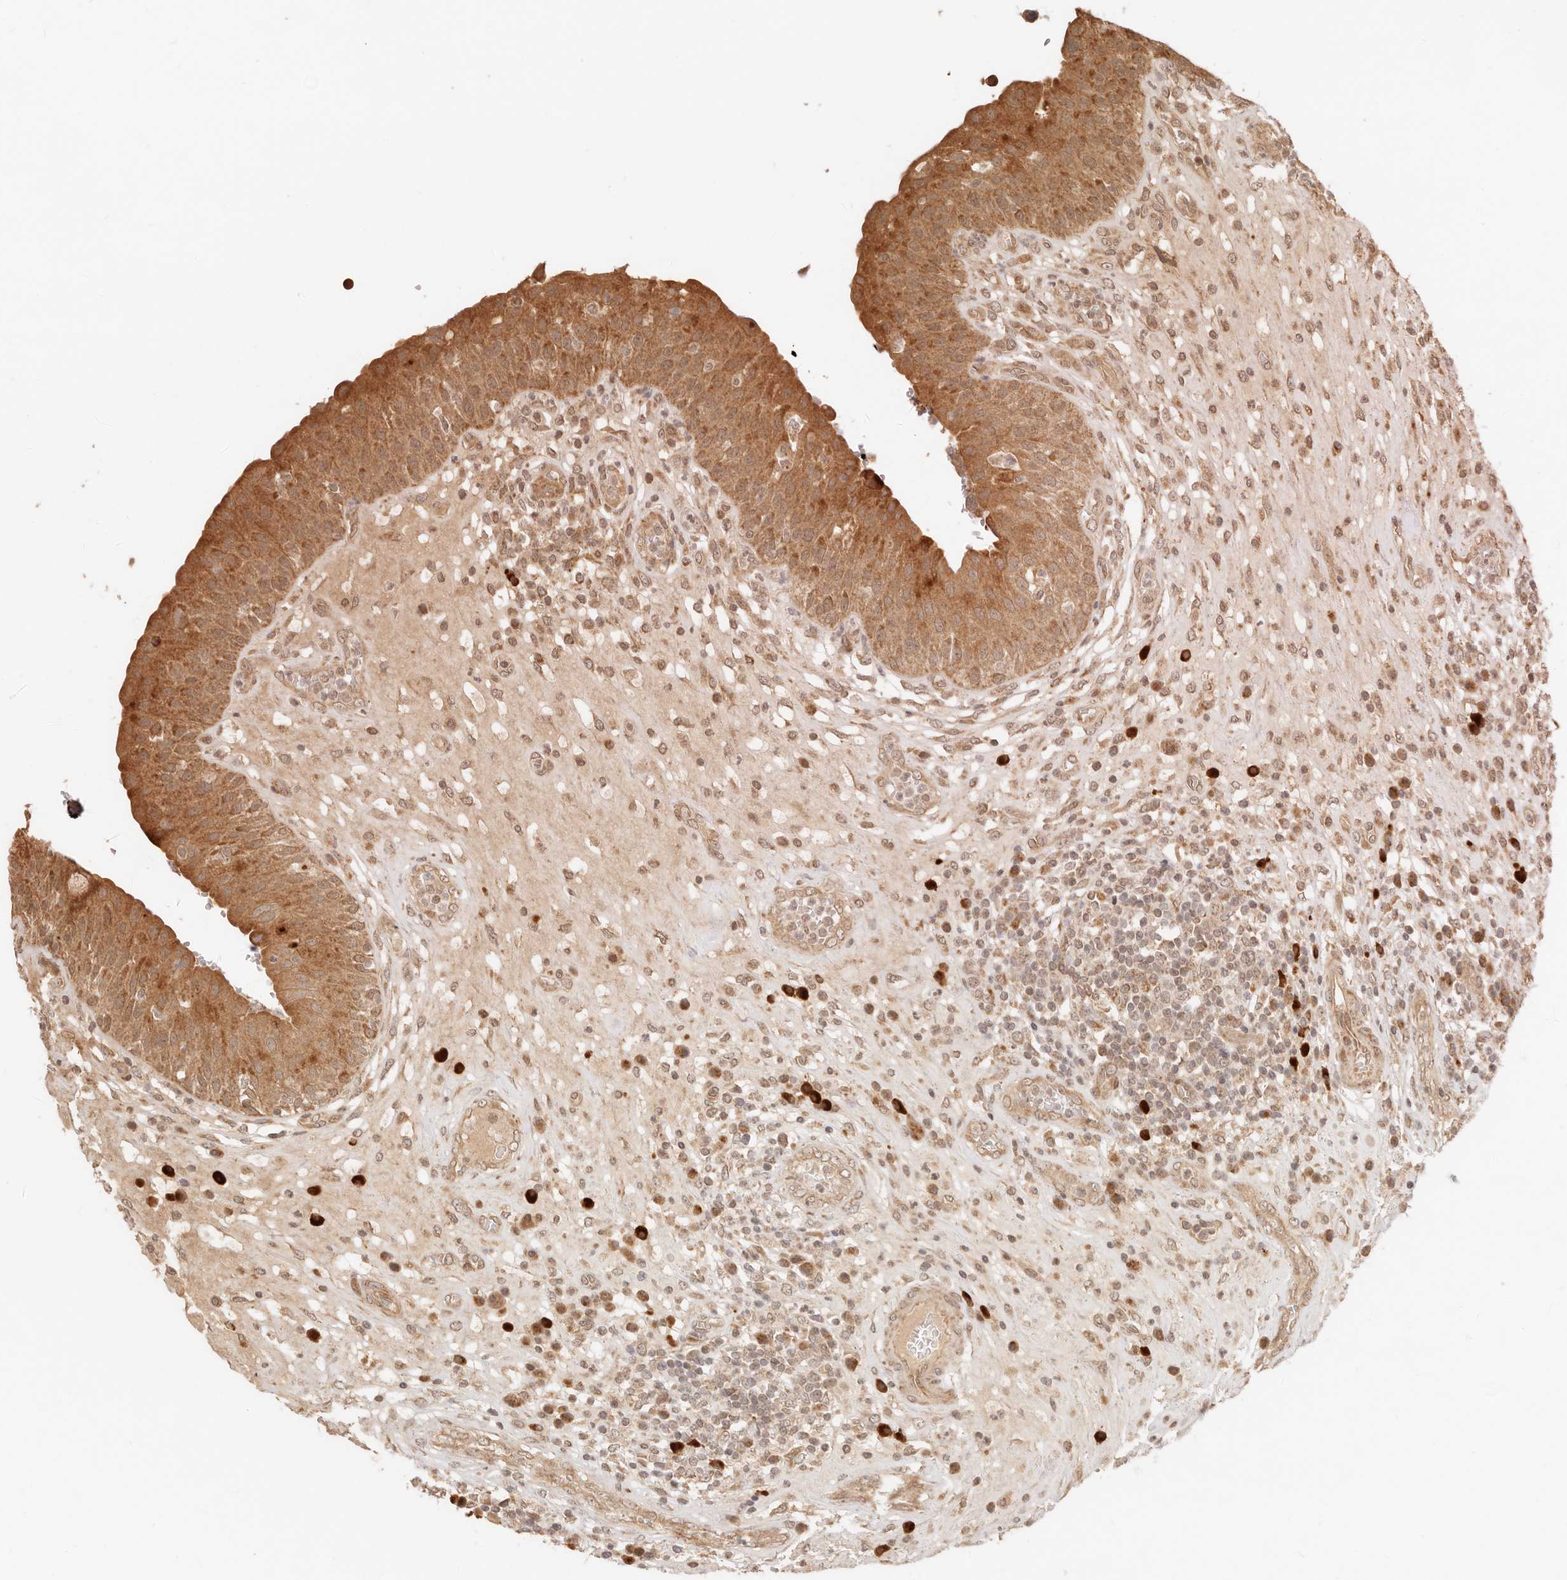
{"staining": {"intensity": "moderate", "quantity": ">75%", "location": "cytoplasmic/membranous"}, "tissue": "urinary bladder", "cell_type": "Urothelial cells", "image_type": "normal", "snomed": [{"axis": "morphology", "description": "Normal tissue, NOS"}, {"axis": "topography", "description": "Urinary bladder"}], "caption": "High-magnification brightfield microscopy of normal urinary bladder stained with DAB (3,3'-diaminobenzidine) (brown) and counterstained with hematoxylin (blue). urothelial cells exhibit moderate cytoplasmic/membranous staining is appreciated in about>75% of cells.", "gene": "BAALC", "patient": {"sex": "female", "age": 62}}